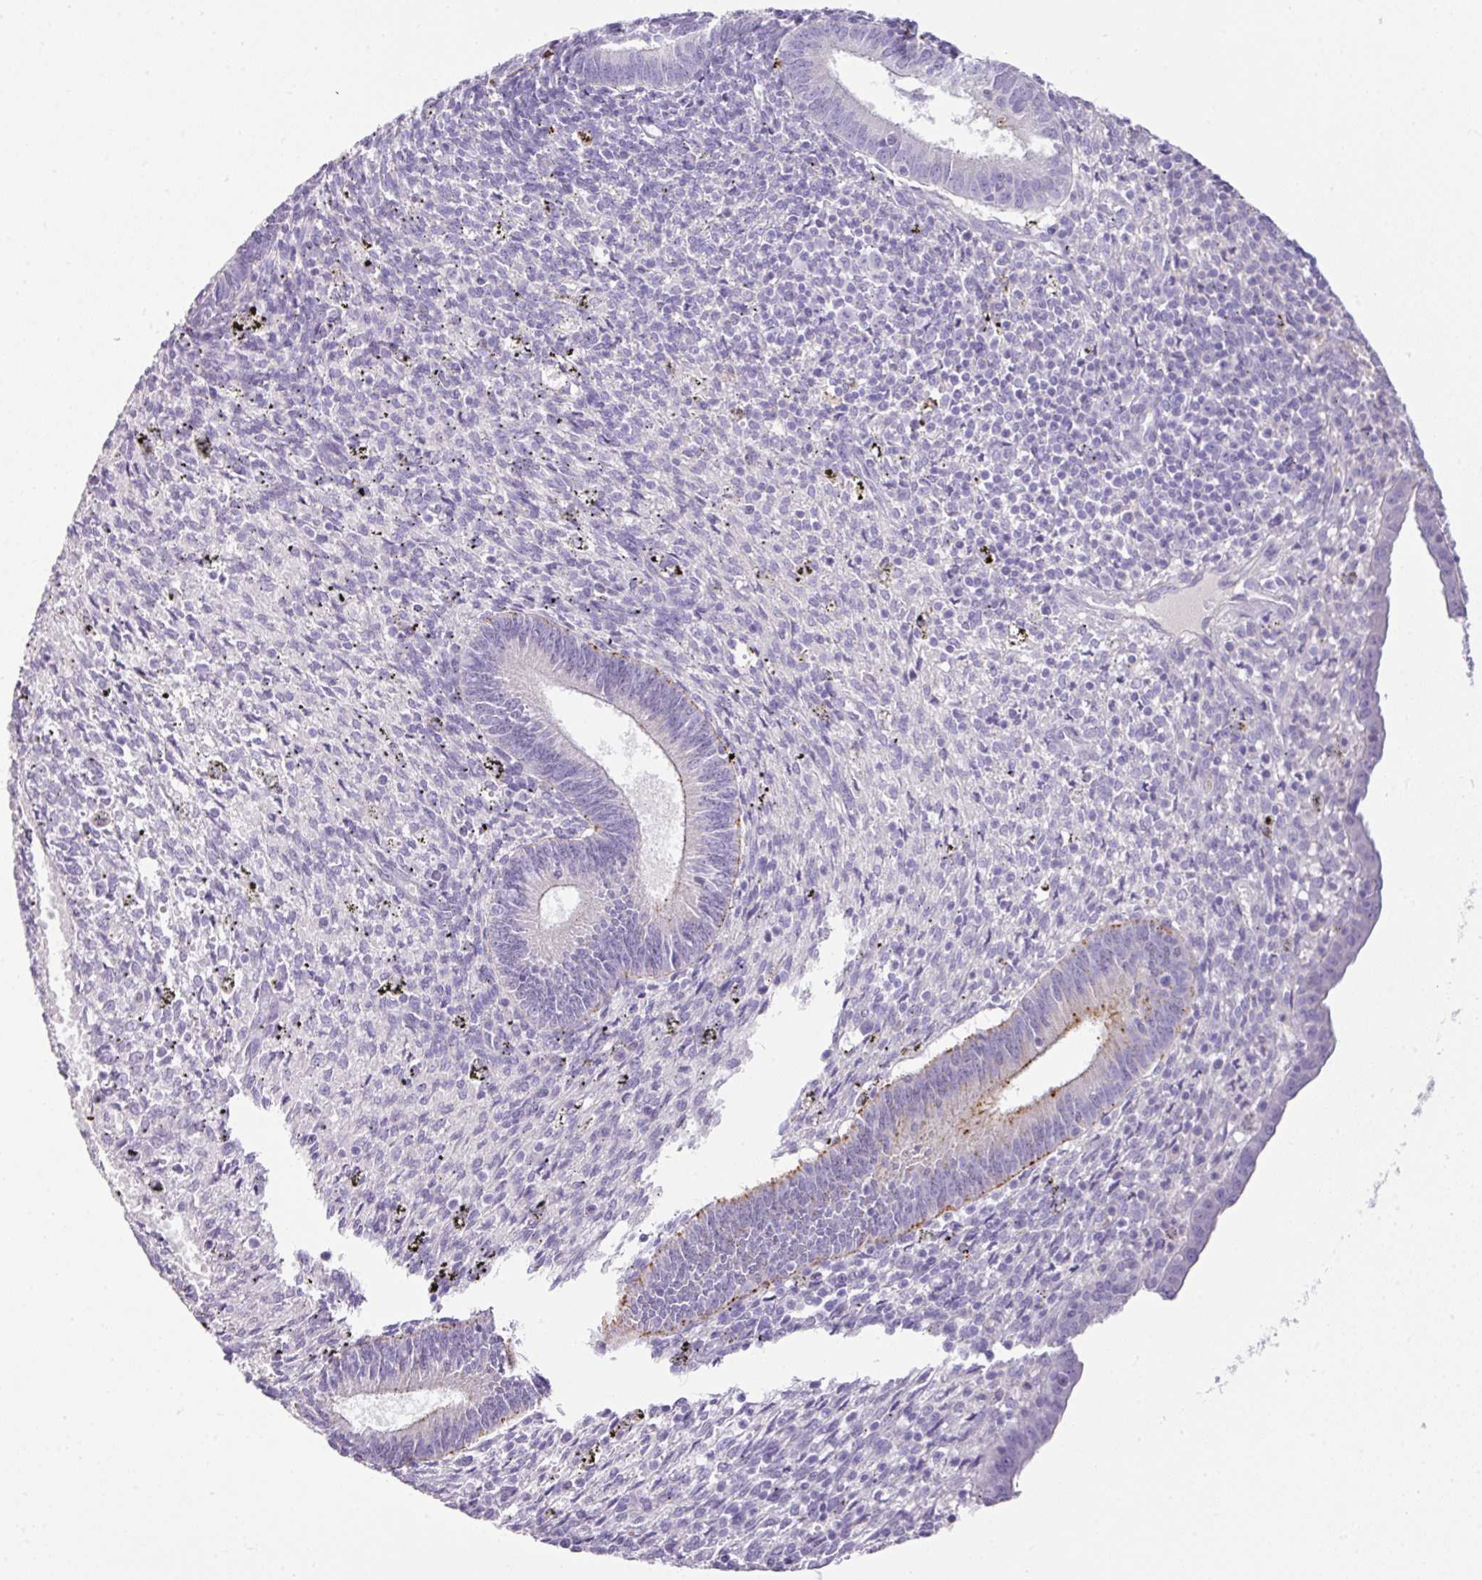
{"staining": {"intensity": "negative", "quantity": "none", "location": "none"}, "tissue": "endometrium", "cell_type": "Cells in endometrial stroma", "image_type": "normal", "snomed": [{"axis": "morphology", "description": "Normal tissue, NOS"}, {"axis": "topography", "description": "Endometrium"}], "caption": "Immunohistochemistry (IHC) photomicrograph of normal endometrium: endometrium stained with DAB demonstrates no significant protein positivity in cells in endometrial stroma. (DAB IHC with hematoxylin counter stain).", "gene": "TARM1", "patient": {"sex": "female", "age": 41}}